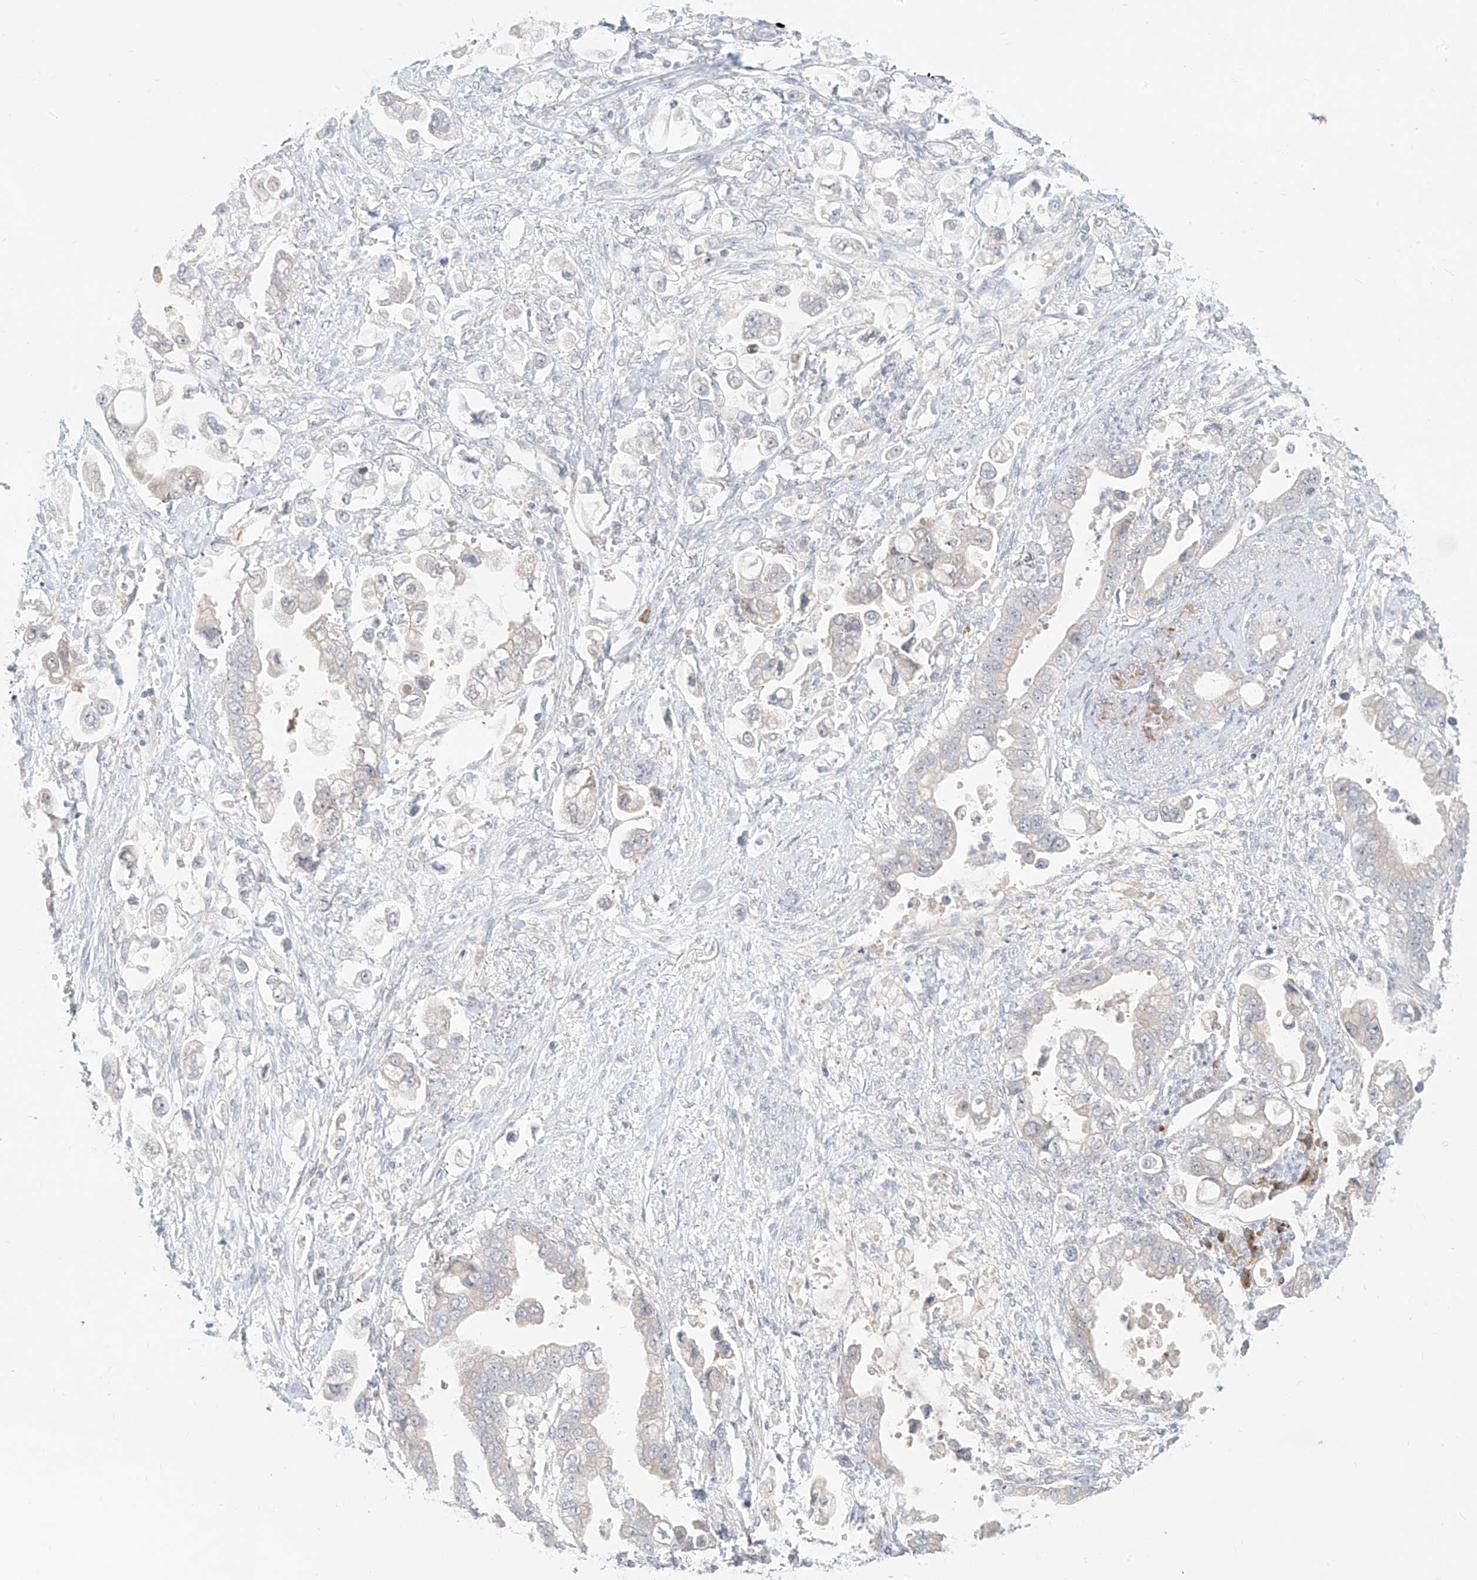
{"staining": {"intensity": "negative", "quantity": "none", "location": "none"}, "tissue": "stomach cancer", "cell_type": "Tumor cells", "image_type": "cancer", "snomed": [{"axis": "morphology", "description": "Adenocarcinoma, NOS"}, {"axis": "topography", "description": "Stomach"}], "caption": "High magnification brightfield microscopy of adenocarcinoma (stomach) stained with DAB (brown) and counterstained with hematoxylin (blue): tumor cells show no significant staining.", "gene": "SYTL3", "patient": {"sex": "male", "age": 62}}